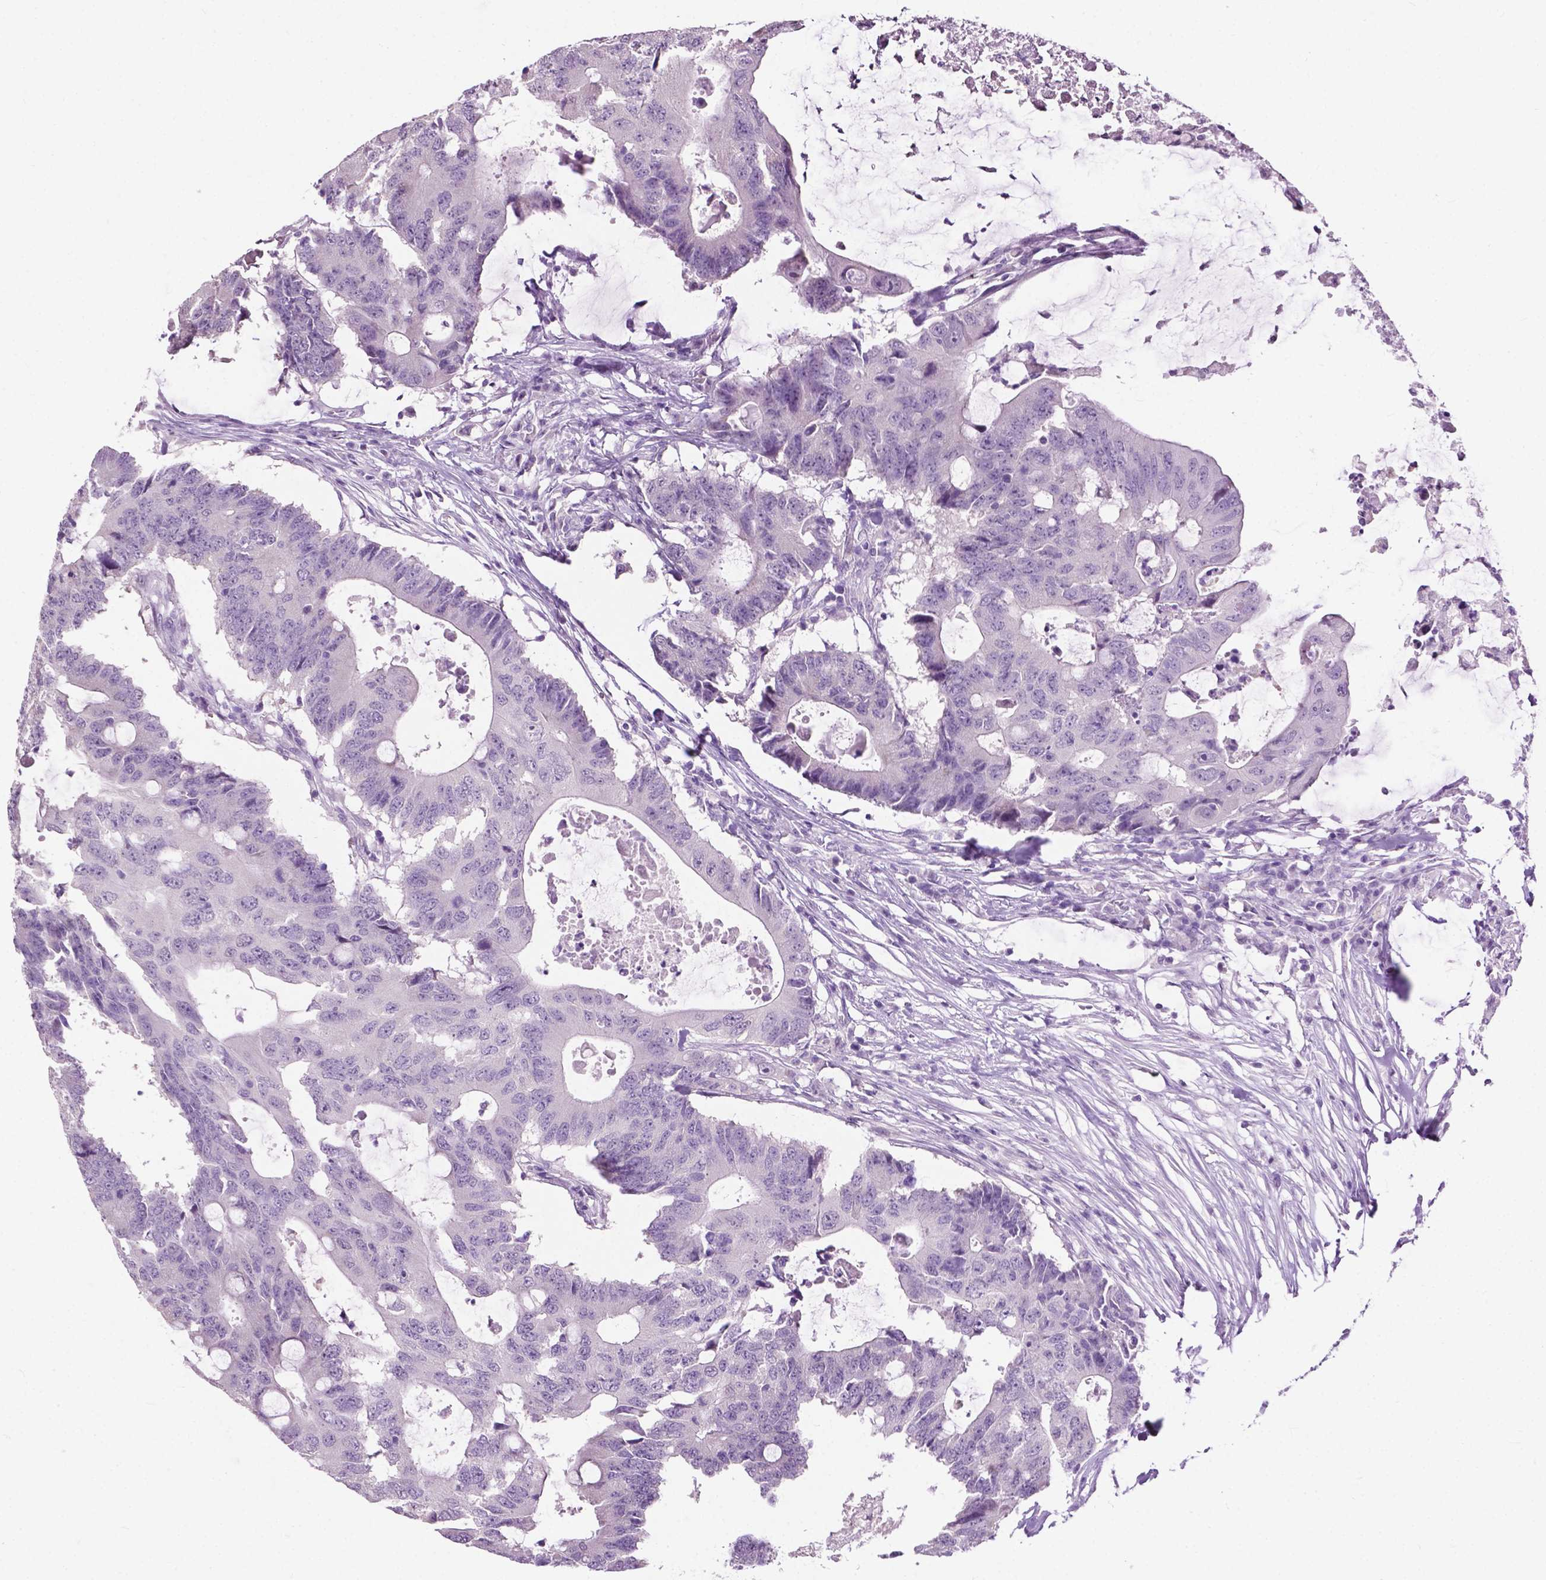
{"staining": {"intensity": "negative", "quantity": "none", "location": "none"}, "tissue": "colorectal cancer", "cell_type": "Tumor cells", "image_type": "cancer", "snomed": [{"axis": "morphology", "description": "Adenocarcinoma, NOS"}, {"axis": "topography", "description": "Colon"}], "caption": "Protein analysis of colorectal adenocarcinoma demonstrates no significant positivity in tumor cells.", "gene": "GPR37L1", "patient": {"sex": "male", "age": 71}}